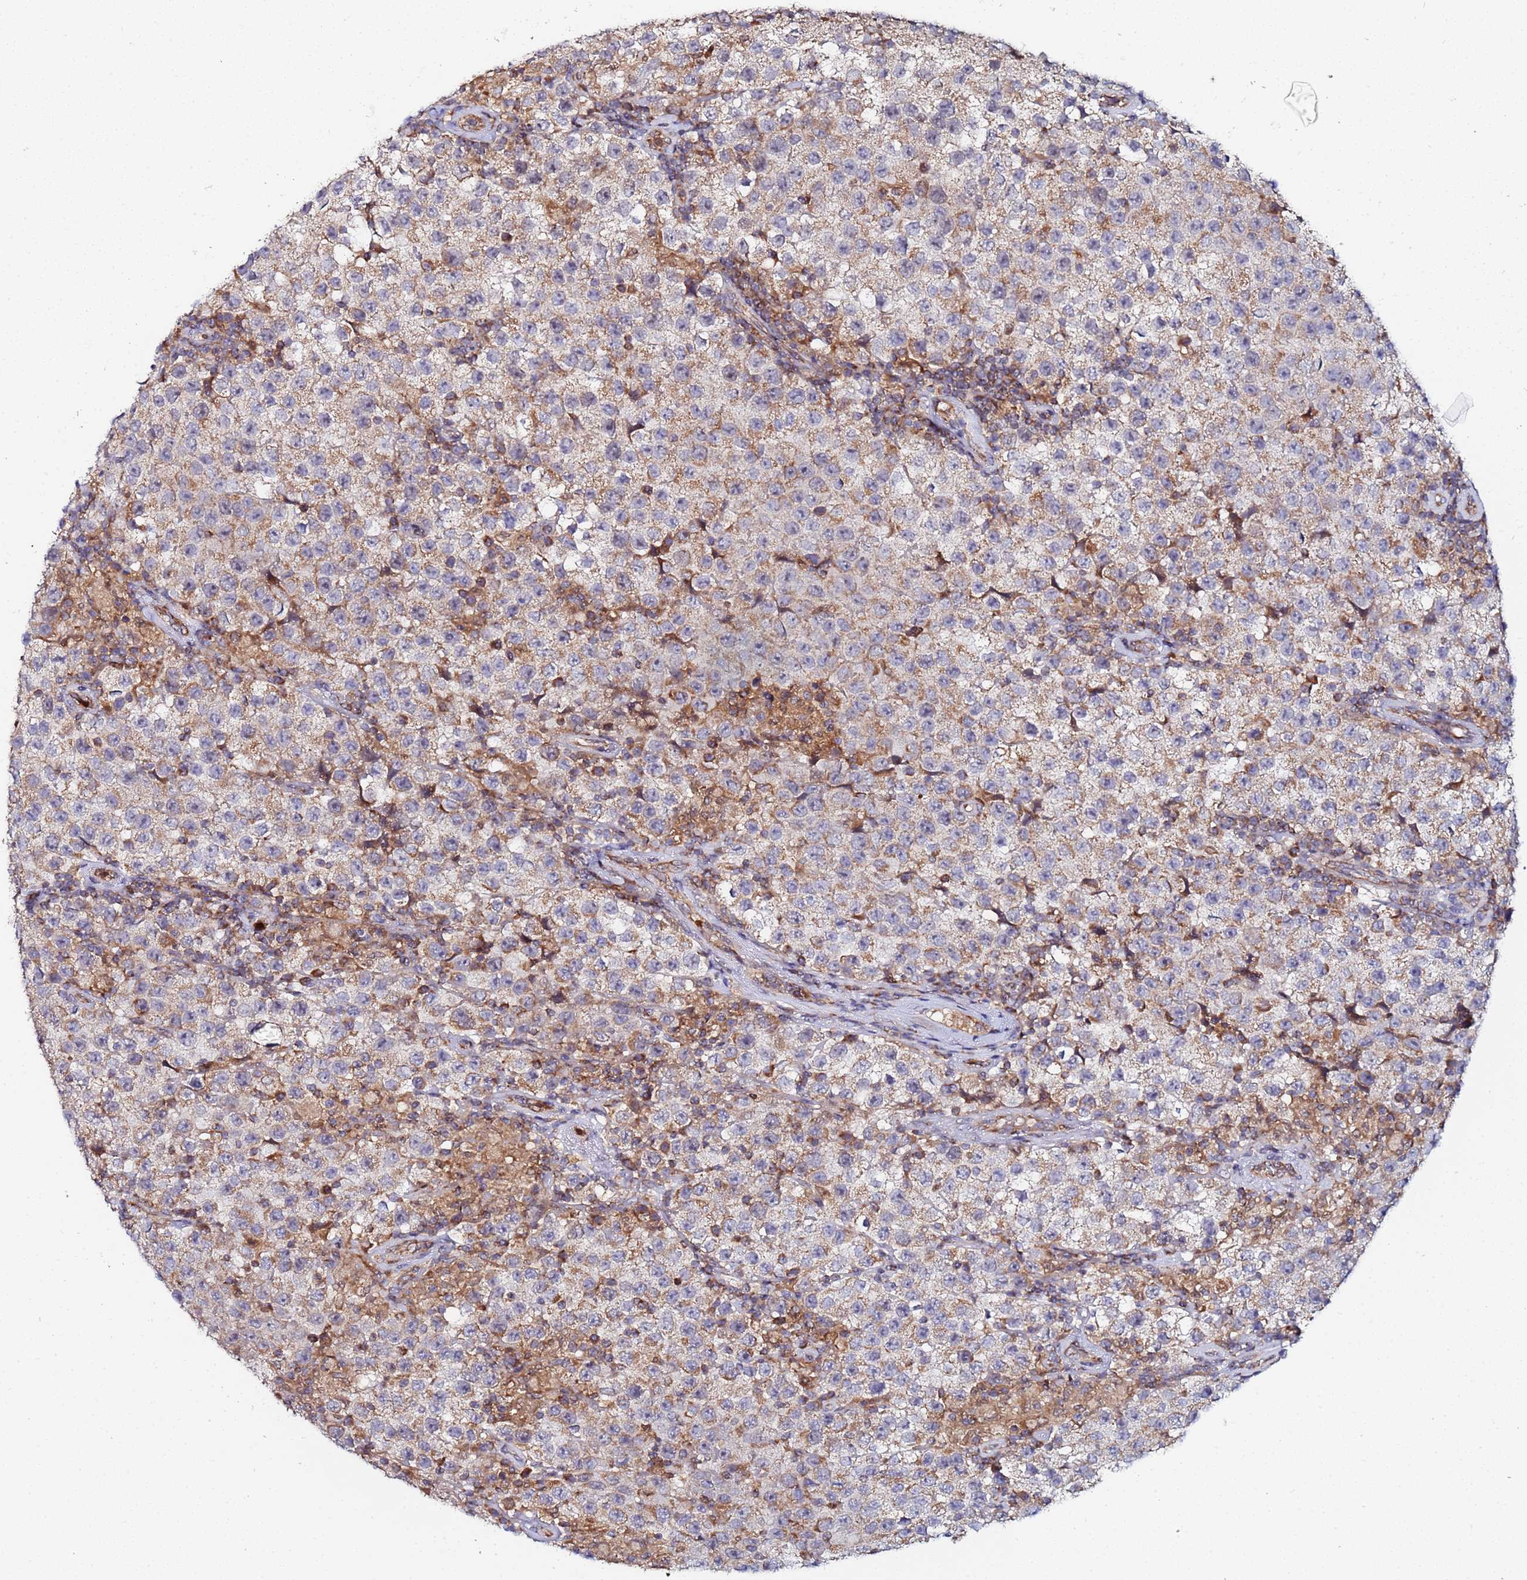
{"staining": {"intensity": "moderate", "quantity": "25%-75%", "location": "cytoplasmic/membranous"}, "tissue": "testis cancer", "cell_type": "Tumor cells", "image_type": "cancer", "snomed": [{"axis": "morphology", "description": "Seminoma, NOS"}, {"axis": "morphology", "description": "Carcinoma, Embryonal, NOS"}, {"axis": "topography", "description": "Testis"}], "caption": "High-power microscopy captured an immunohistochemistry (IHC) histopathology image of testis cancer (embryonal carcinoma), revealing moderate cytoplasmic/membranous positivity in about 25%-75% of tumor cells. (DAB (3,3'-diaminobenzidine) IHC, brown staining for protein, blue staining for nuclei).", "gene": "CCDC127", "patient": {"sex": "male", "age": 41}}